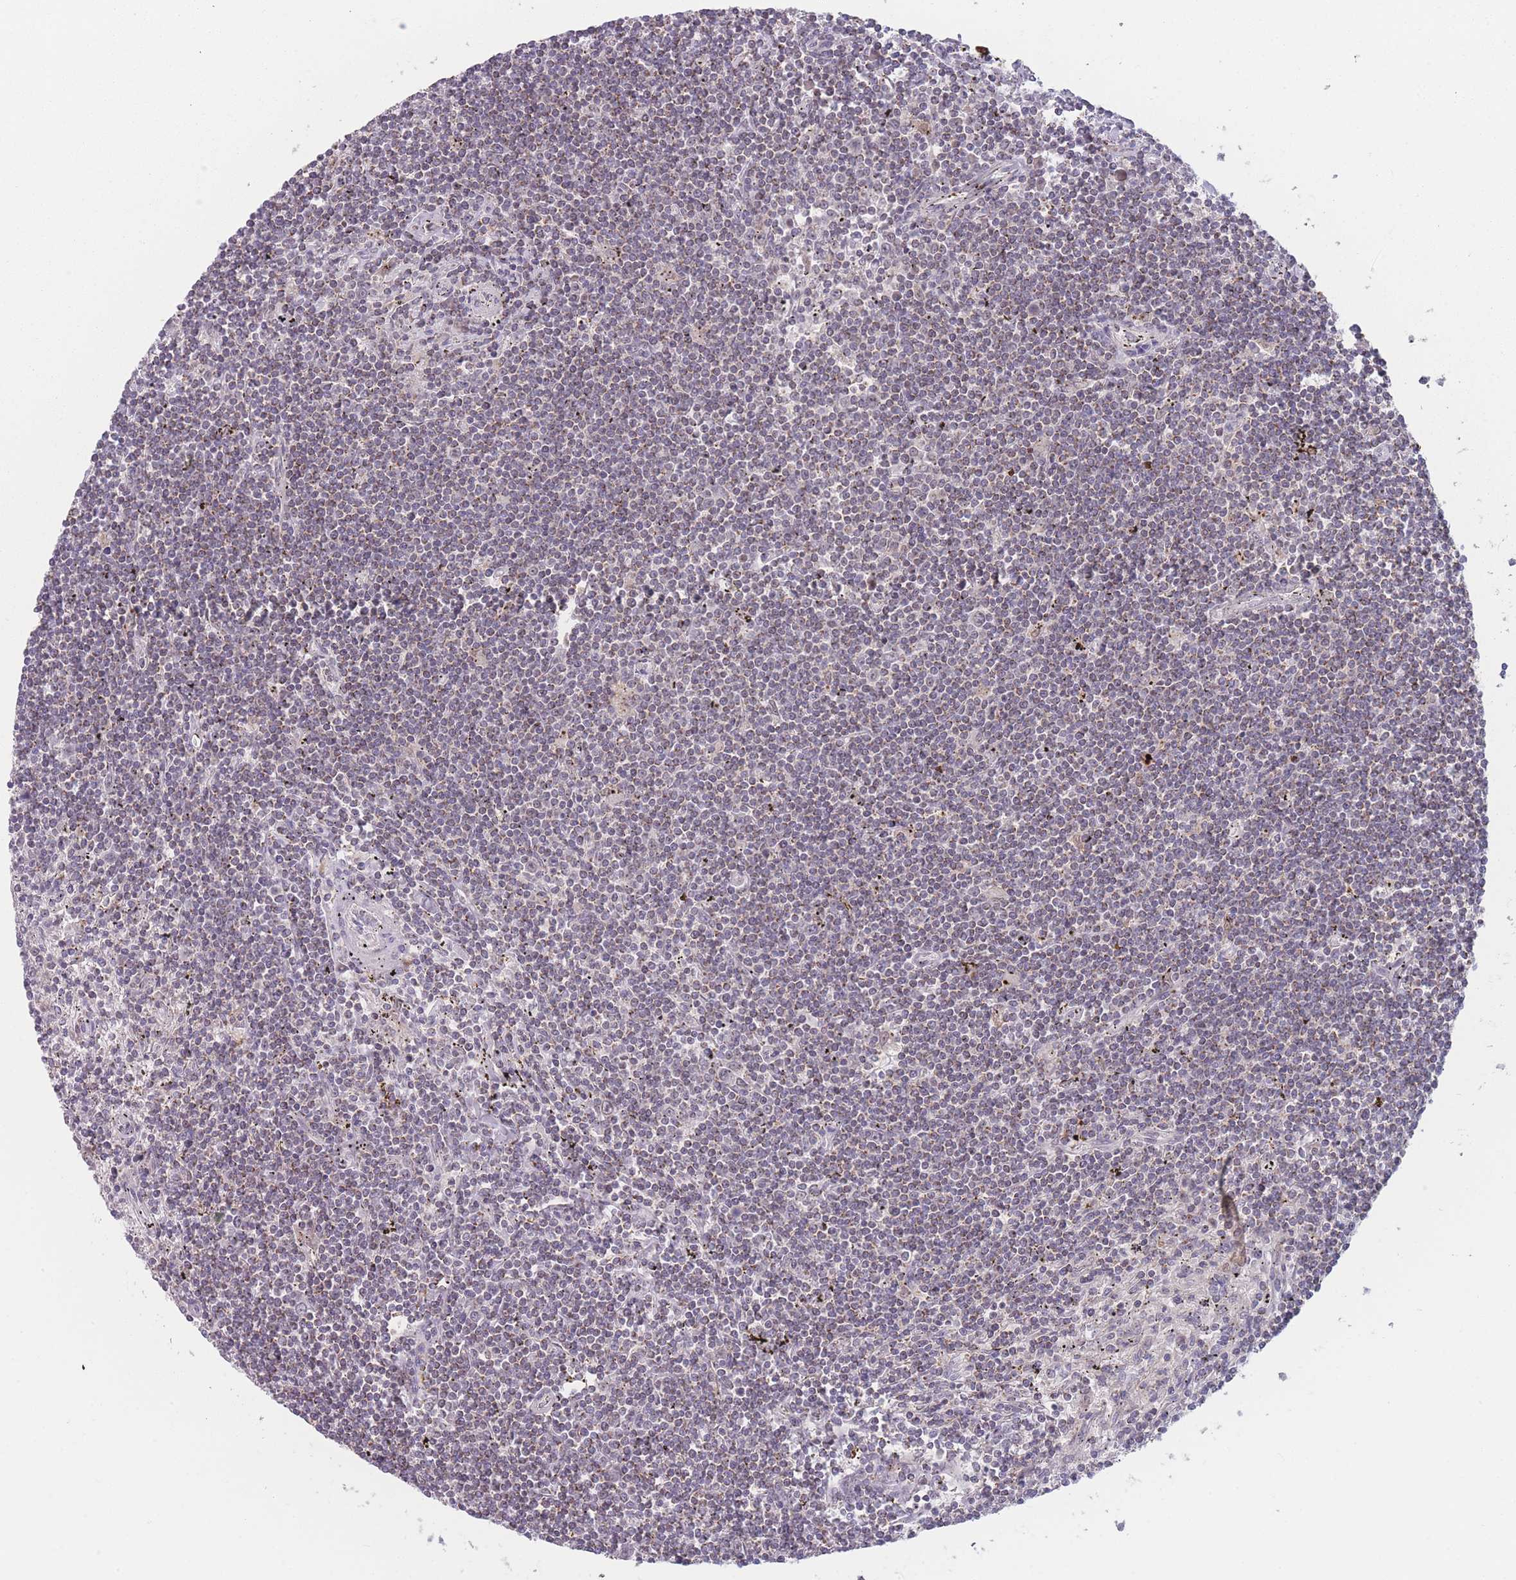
{"staining": {"intensity": "negative", "quantity": "none", "location": "none"}, "tissue": "lymphoma", "cell_type": "Tumor cells", "image_type": "cancer", "snomed": [{"axis": "morphology", "description": "Malignant lymphoma, non-Hodgkin's type, Low grade"}, {"axis": "topography", "description": "Spleen"}], "caption": "This image is of lymphoma stained with immunohistochemistry (IHC) to label a protein in brown with the nuclei are counter-stained blue. There is no expression in tumor cells.", "gene": "TMEM232", "patient": {"sex": "male", "age": 76}}